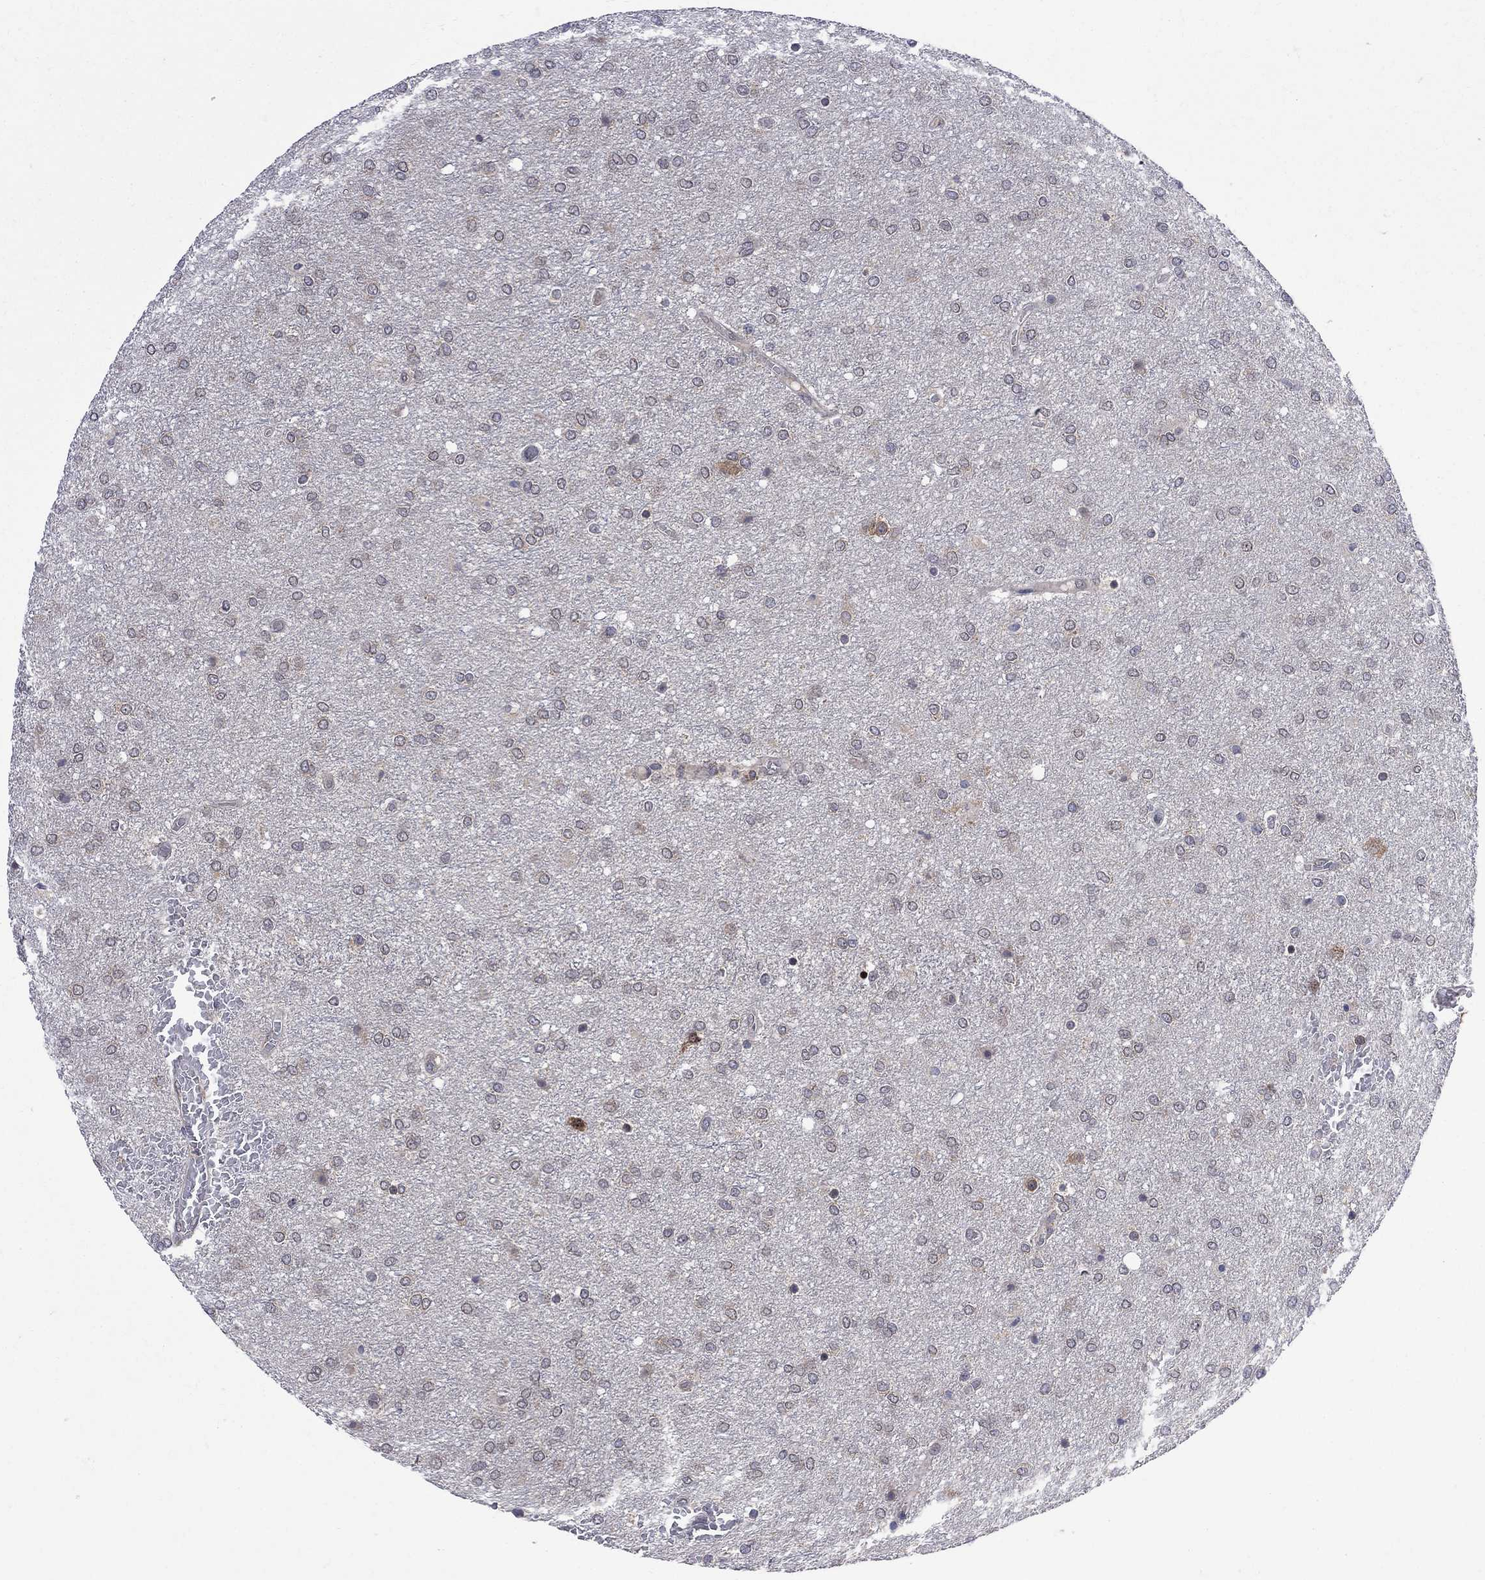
{"staining": {"intensity": "negative", "quantity": "none", "location": "none"}, "tissue": "glioma", "cell_type": "Tumor cells", "image_type": "cancer", "snomed": [{"axis": "morphology", "description": "Glioma, malignant, High grade"}, {"axis": "topography", "description": "Brain"}], "caption": "Histopathology image shows no protein staining in tumor cells of glioma tissue. (DAB IHC with hematoxylin counter stain).", "gene": "CNOT11", "patient": {"sex": "female", "age": 61}}